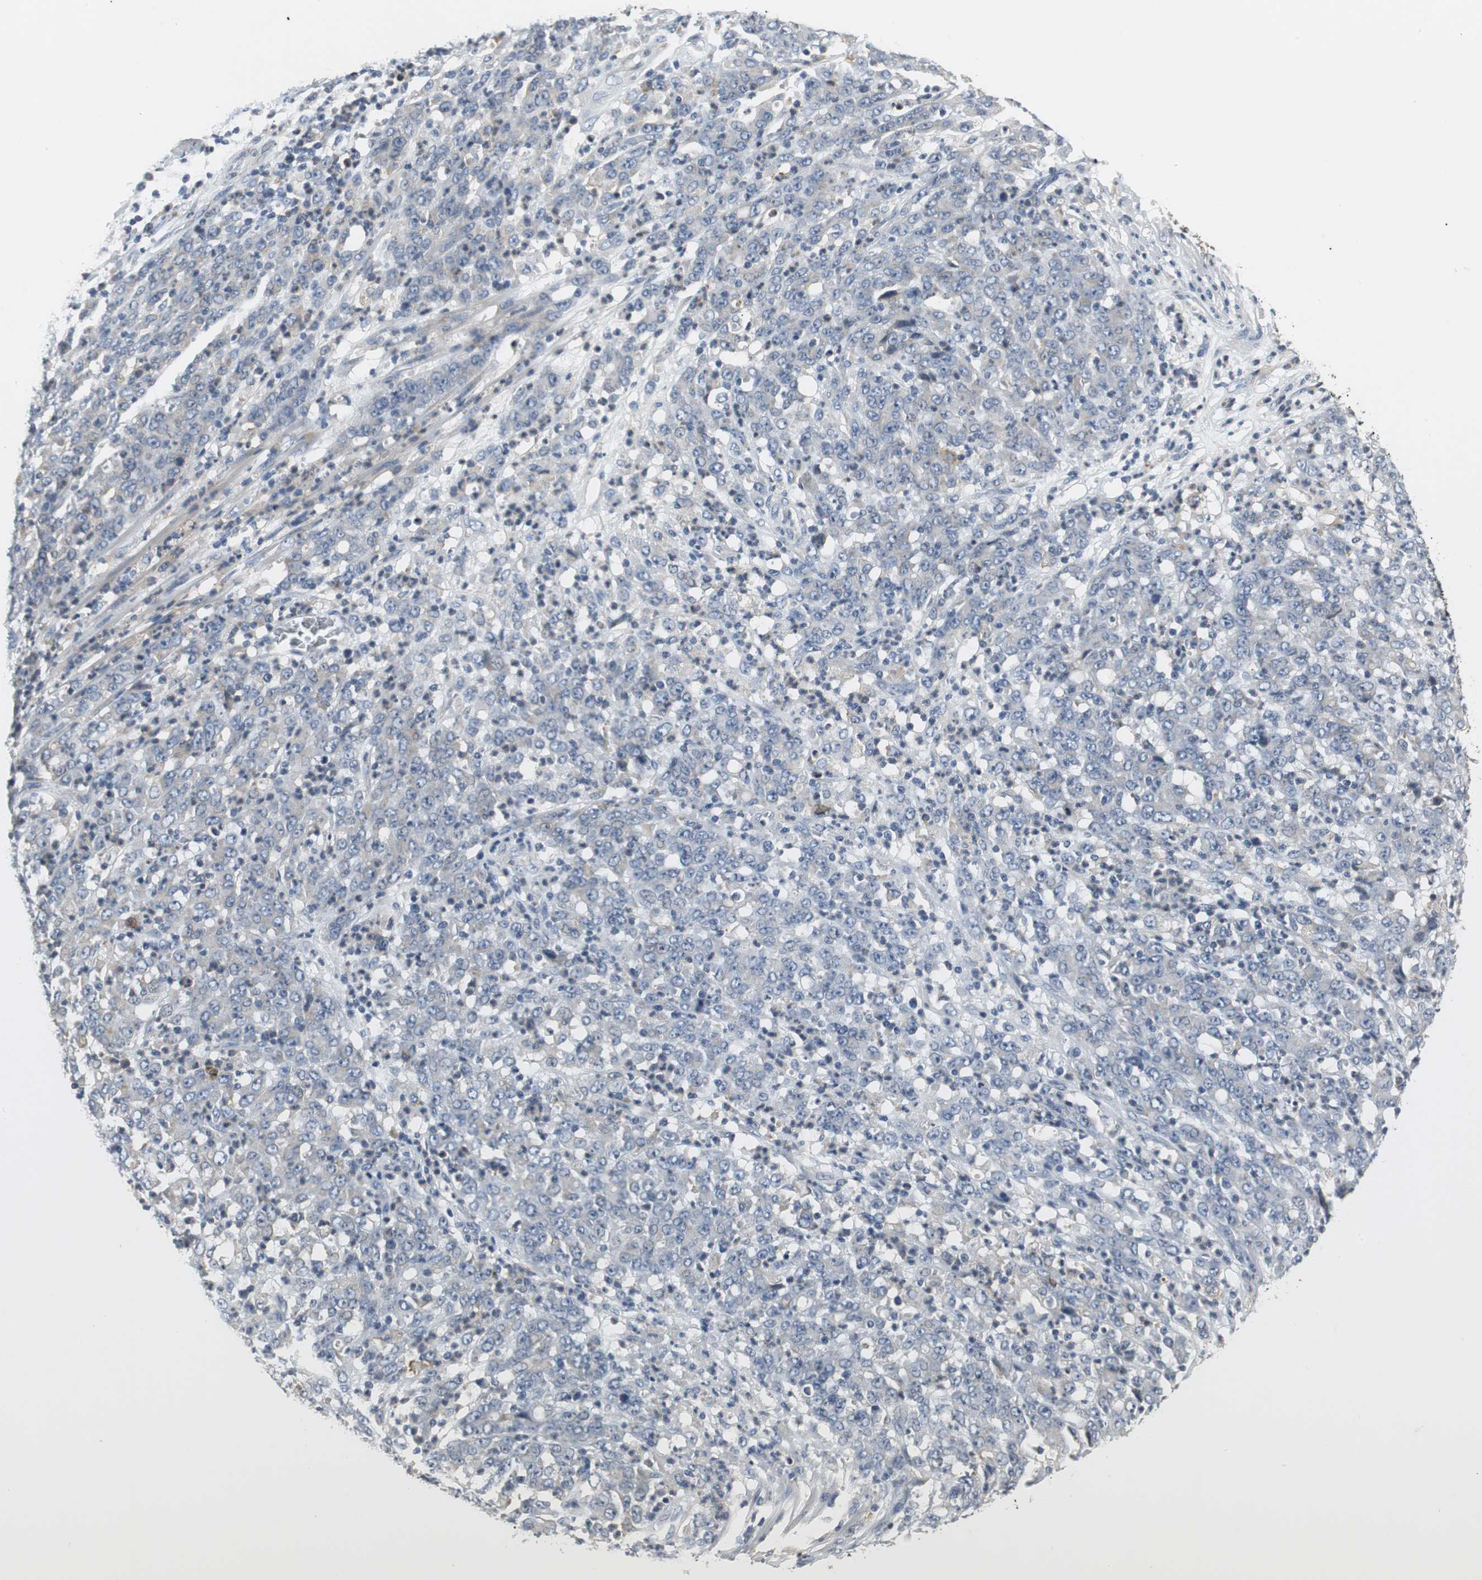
{"staining": {"intensity": "negative", "quantity": "none", "location": "none"}, "tissue": "stomach cancer", "cell_type": "Tumor cells", "image_type": "cancer", "snomed": [{"axis": "morphology", "description": "Adenocarcinoma, NOS"}, {"axis": "topography", "description": "Stomach, lower"}], "caption": "The histopathology image demonstrates no significant expression in tumor cells of adenocarcinoma (stomach).", "gene": "SLC2A5", "patient": {"sex": "female", "age": 71}}